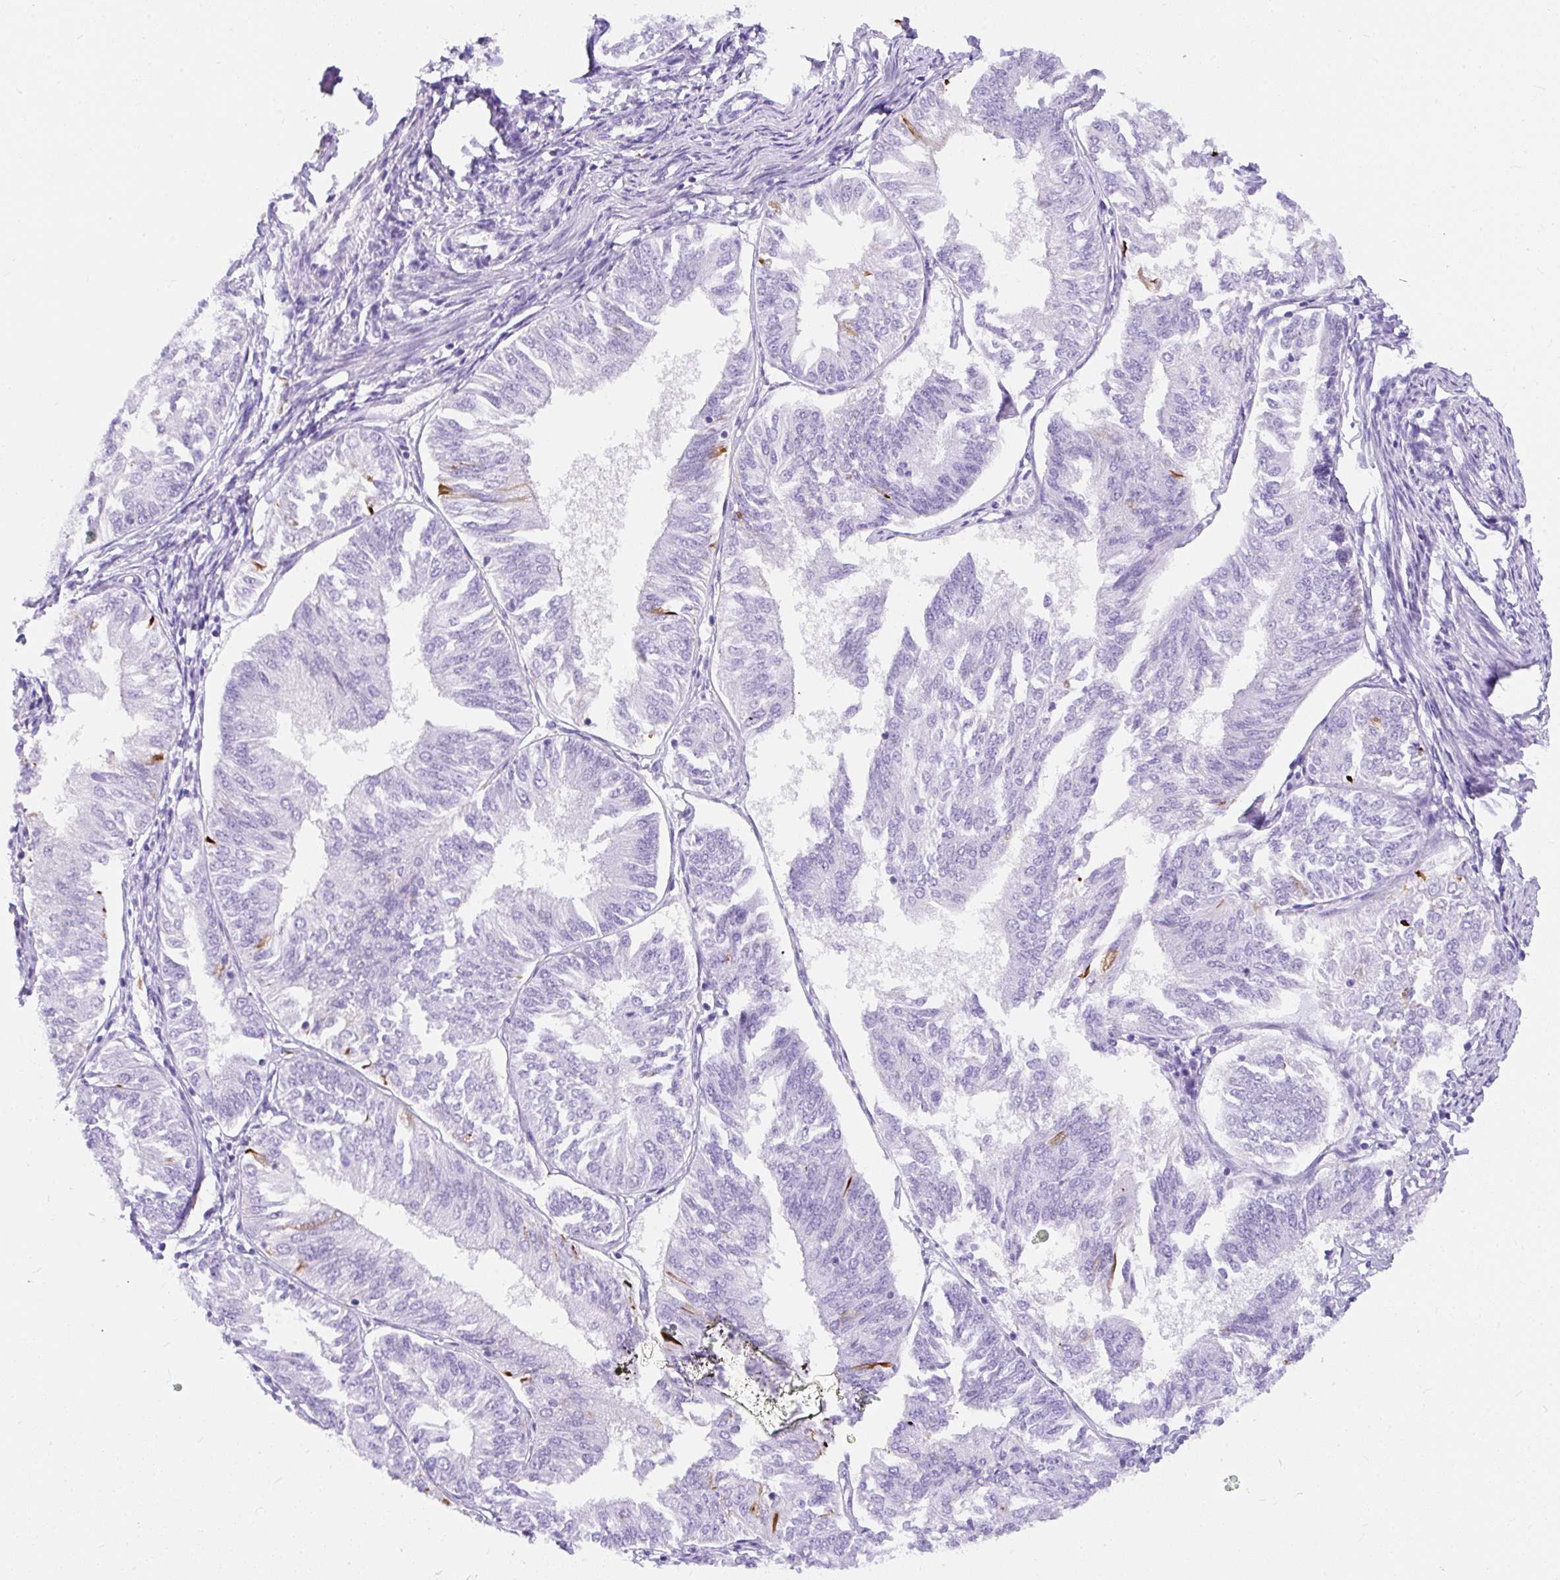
{"staining": {"intensity": "negative", "quantity": "none", "location": "none"}, "tissue": "endometrial cancer", "cell_type": "Tumor cells", "image_type": "cancer", "snomed": [{"axis": "morphology", "description": "Adenocarcinoma, NOS"}, {"axis": "topography", "description": "Endometrium"}], "caption": "Human endometrial cancer stained for a protein using immunohistochemistry demonstrates no staining in tumor cells.", "gene": "APOC4-APOC2", "patient": {"sex": "female", "age": 58}}